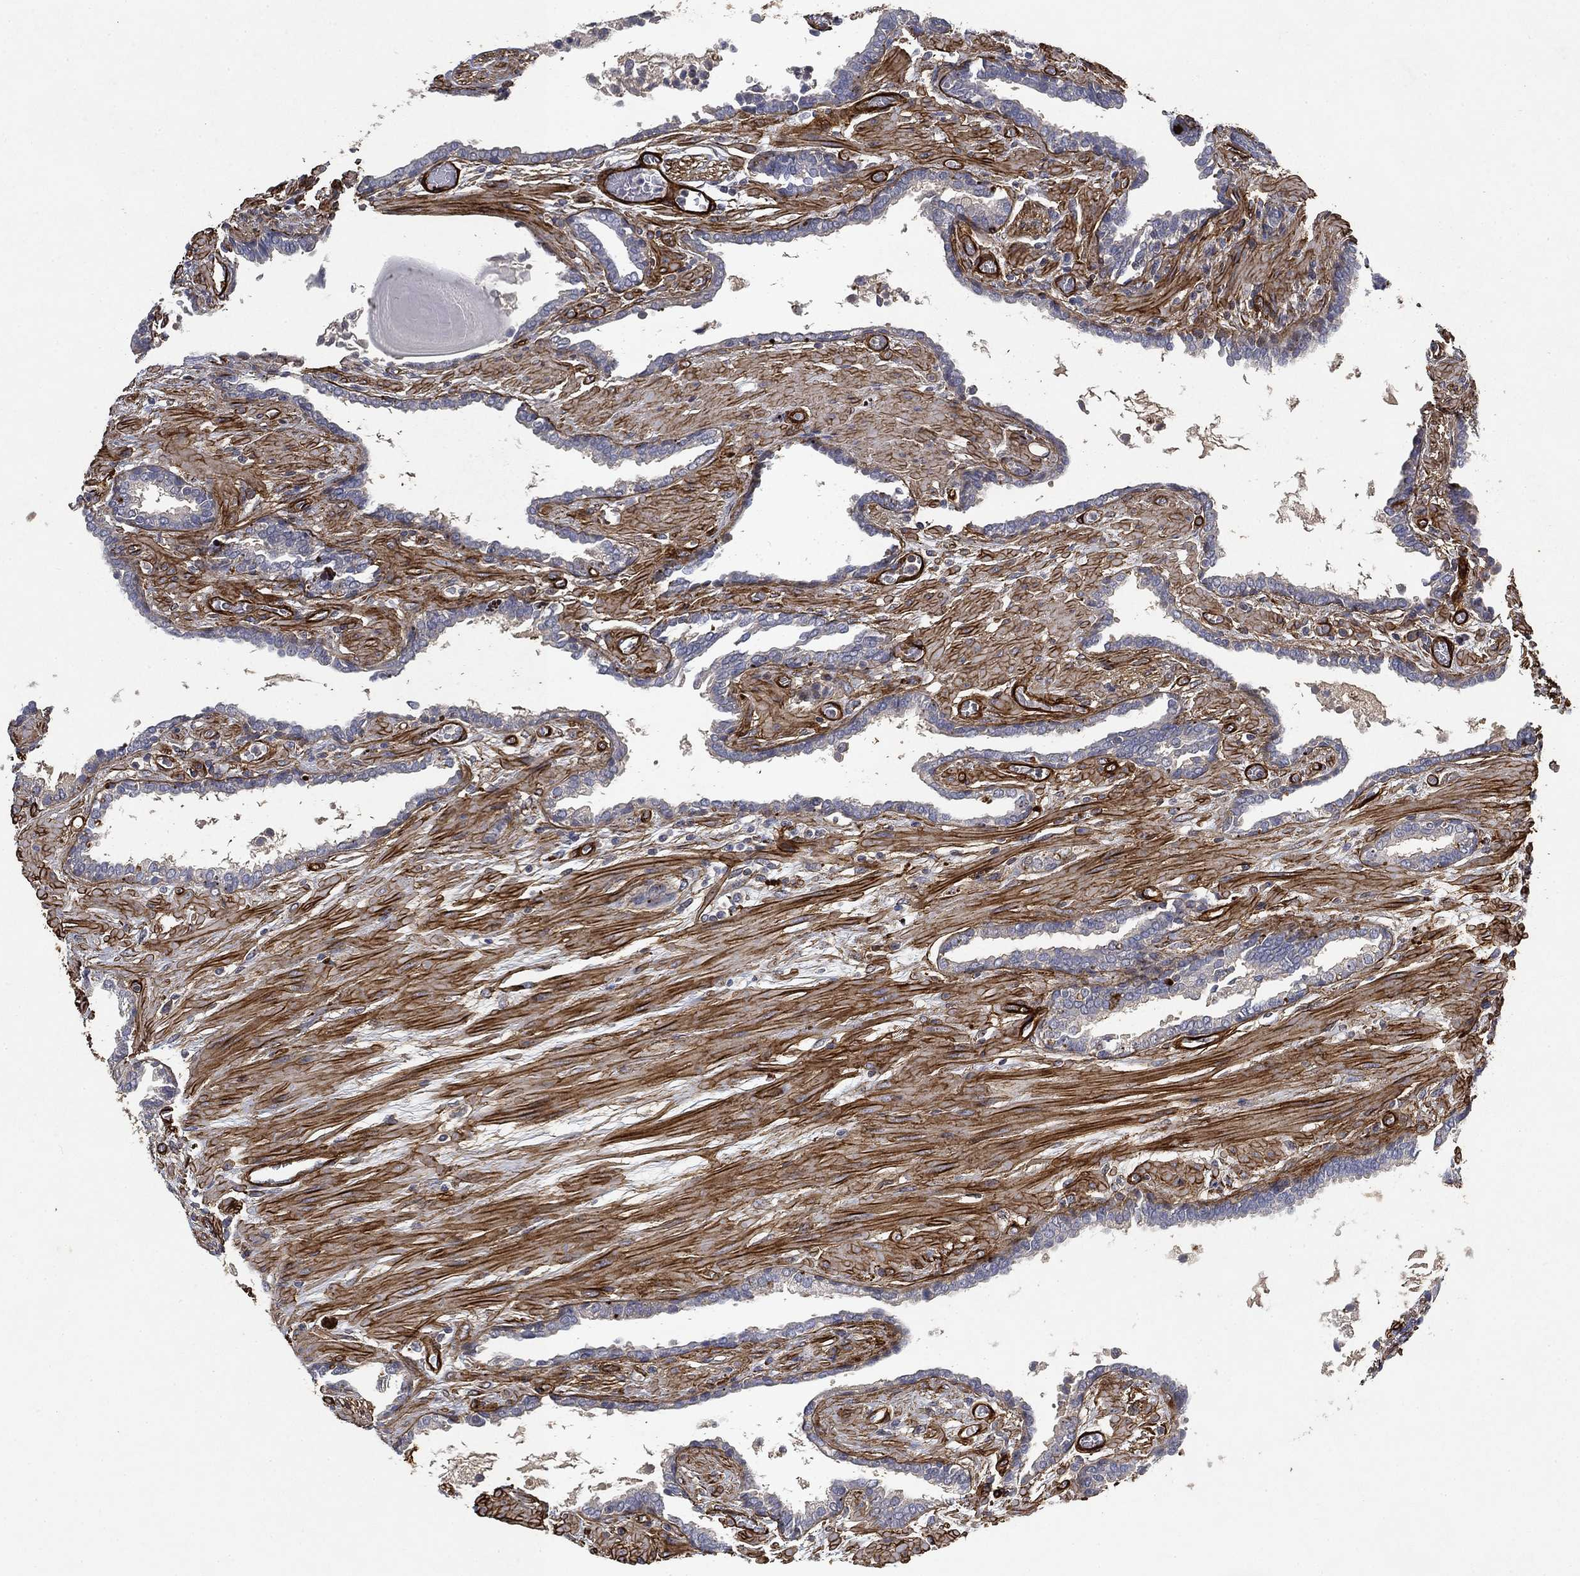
{"staining": {"intensity": "negative", "quantity": "none", "location": "none"}, "tissue": "prostate cancer", "cell_type": "Tumor cells", "image_type": "cancer", "snomed": [{"axis": "morphology", "description": "Adenocarcinoma, Low grade"}, {"axis": "topography", "description": "Prostate"}], "caption": "Tumor cells are negative for brown protein staining in prostate cancer (adenocarcinoma (low-grade)).", "gene": "COL4A2", "patient": {"sex": "male", "age": 69}}